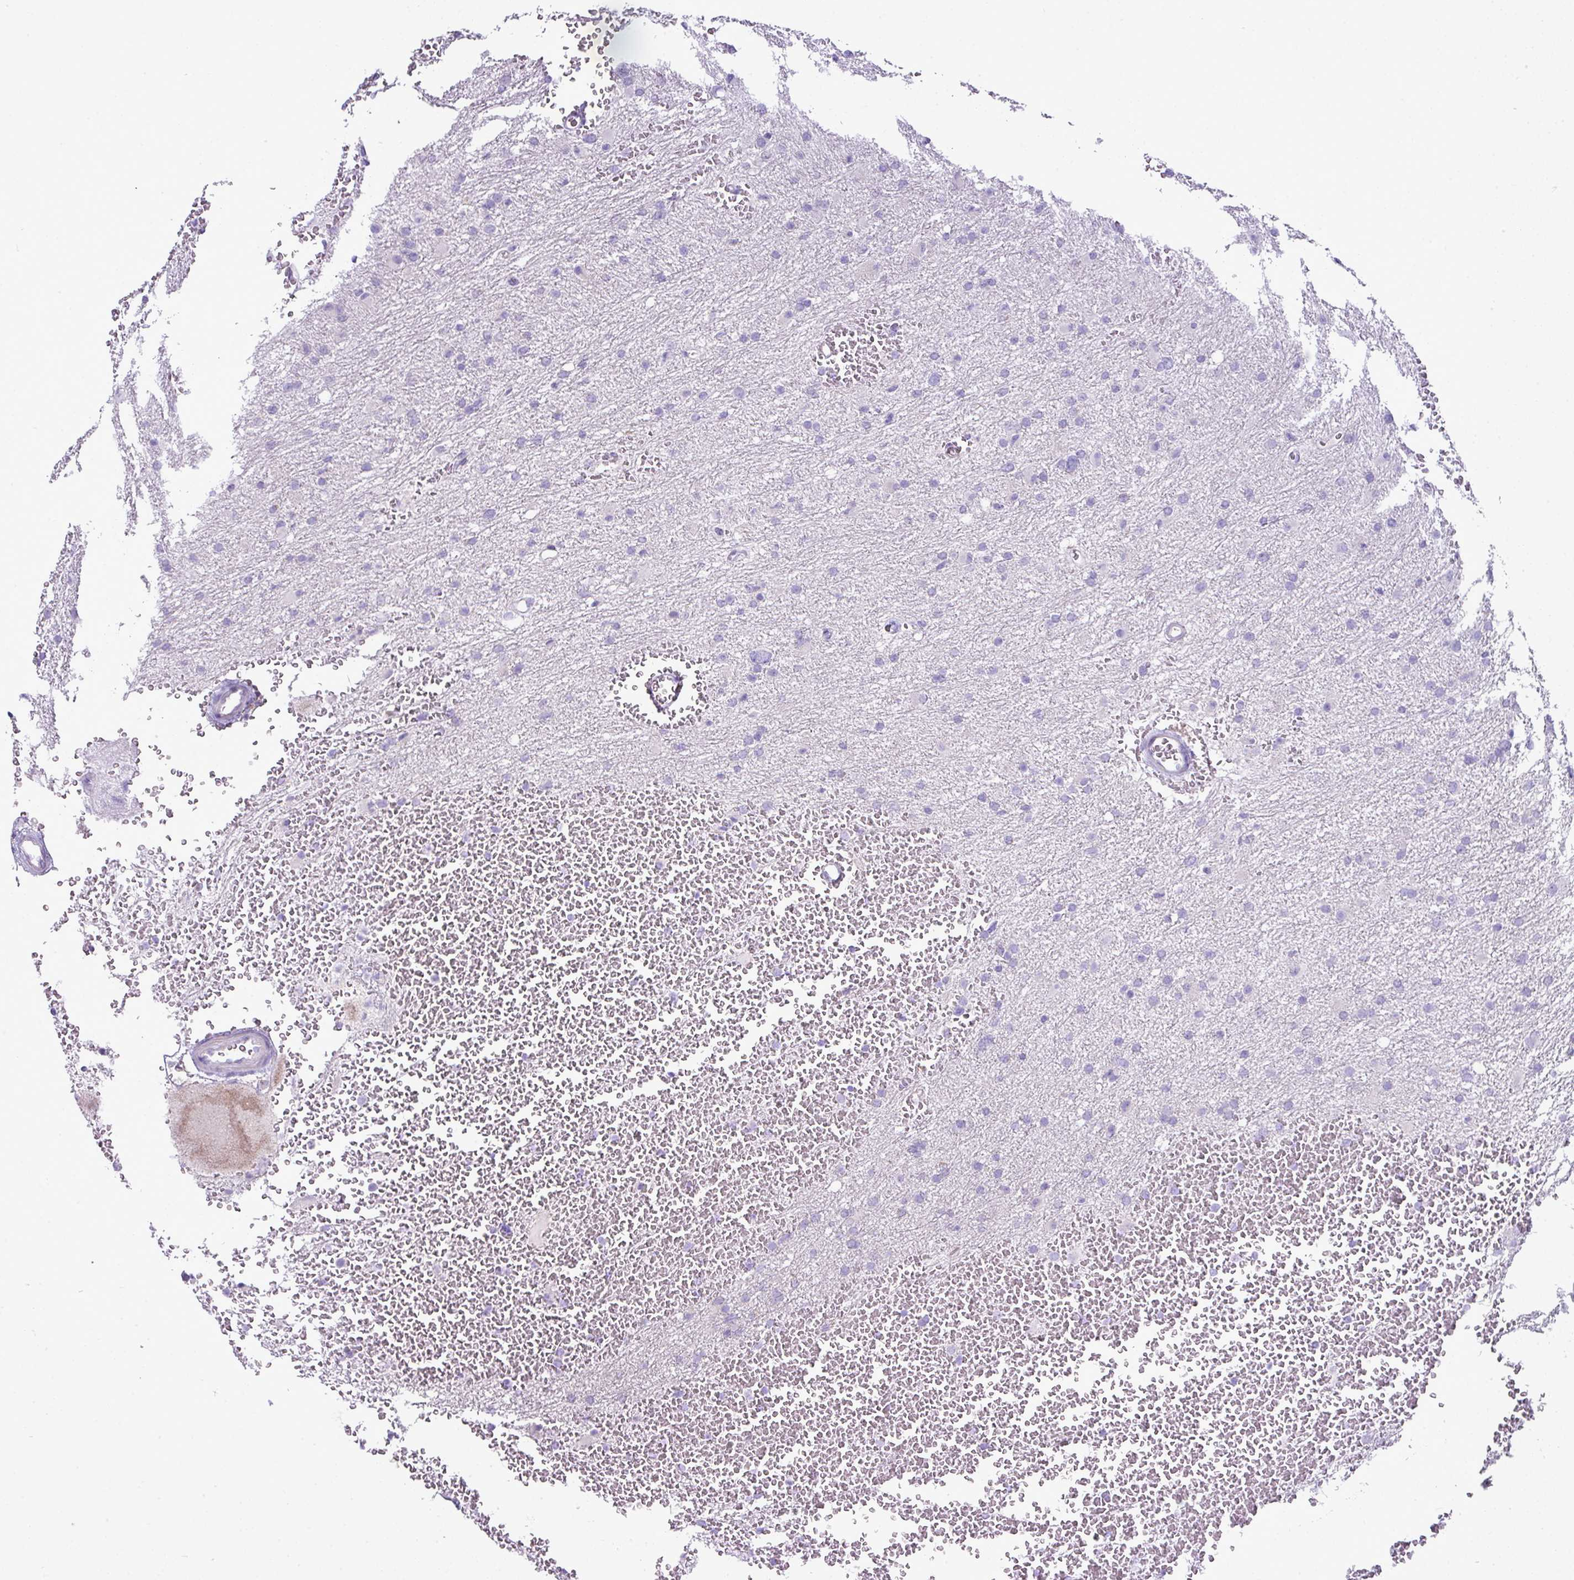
{"staining": {"intensity": "negative", "quantity": "none", "location": "none"}, "tissue": "glioma", "cell_type": "Tumor cells", "image_type": "cancer", "snomed": [{"axis": "morphology", "description": "Glioma, malignant, High grade"}, {"axis": "topography", "description": "Cerebral cortex"}], "caption": "This micrograph is of malignant high-grade glioma stained with immunohistochemistry to label a protein in brown with the nuclei are counter-stained blue. There is no positivity in tumor cells.", "gene": "PGAP4", "patient": {"sex": "female", "age": 36}}